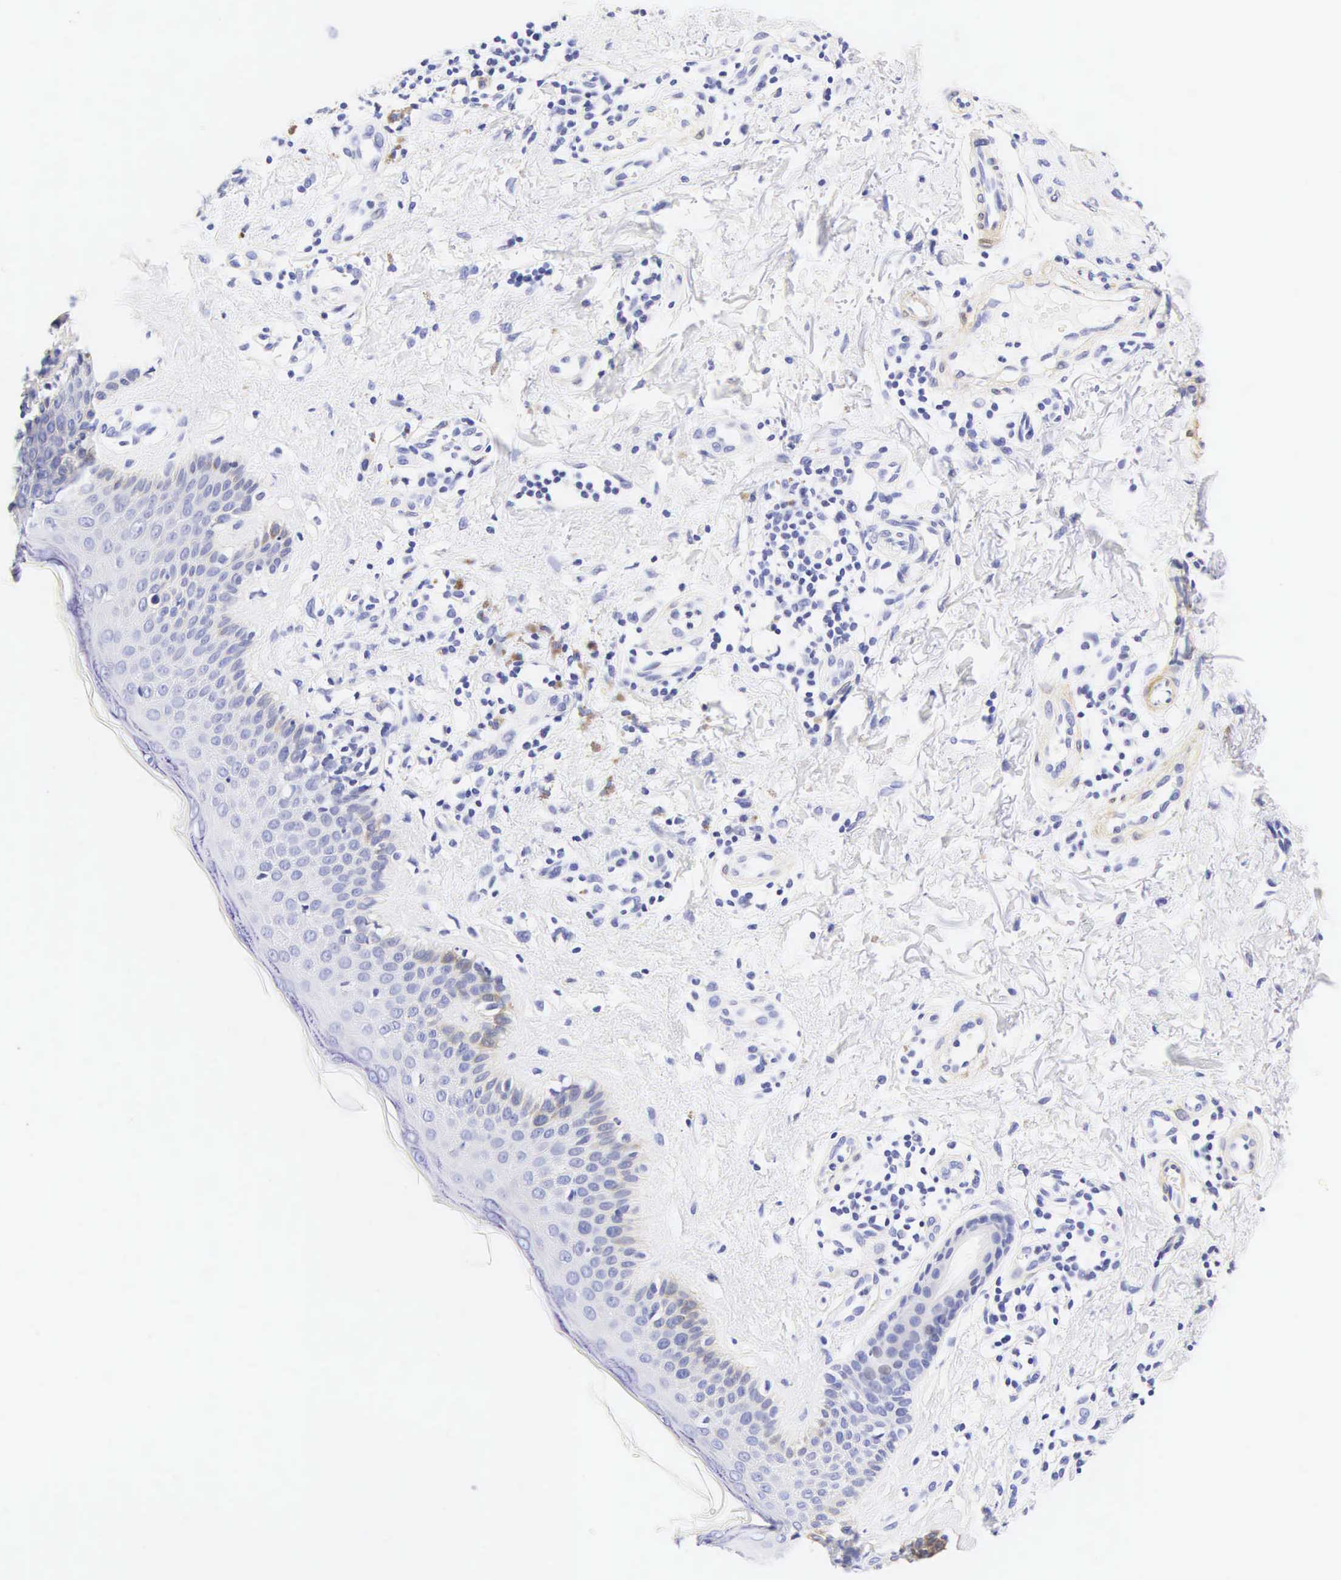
{"staining": {"intensity": "negative", "quantity": "none", "location": "none"}, "tissue": "melanoma", "cell_type": "Tumor cells", "image_type": "cancer", "snomed": [{"axis": "morphology", "description": "Malignant melanoma, NOS"}, {"axis": "topography", "description": "Skin"}], "caption": "Malignant melanoma was stained to show a protein in brown. There is no significant expression in tumor cells.", "gene": "CNN1", "patient": {"sex": "male", "age": 49}}